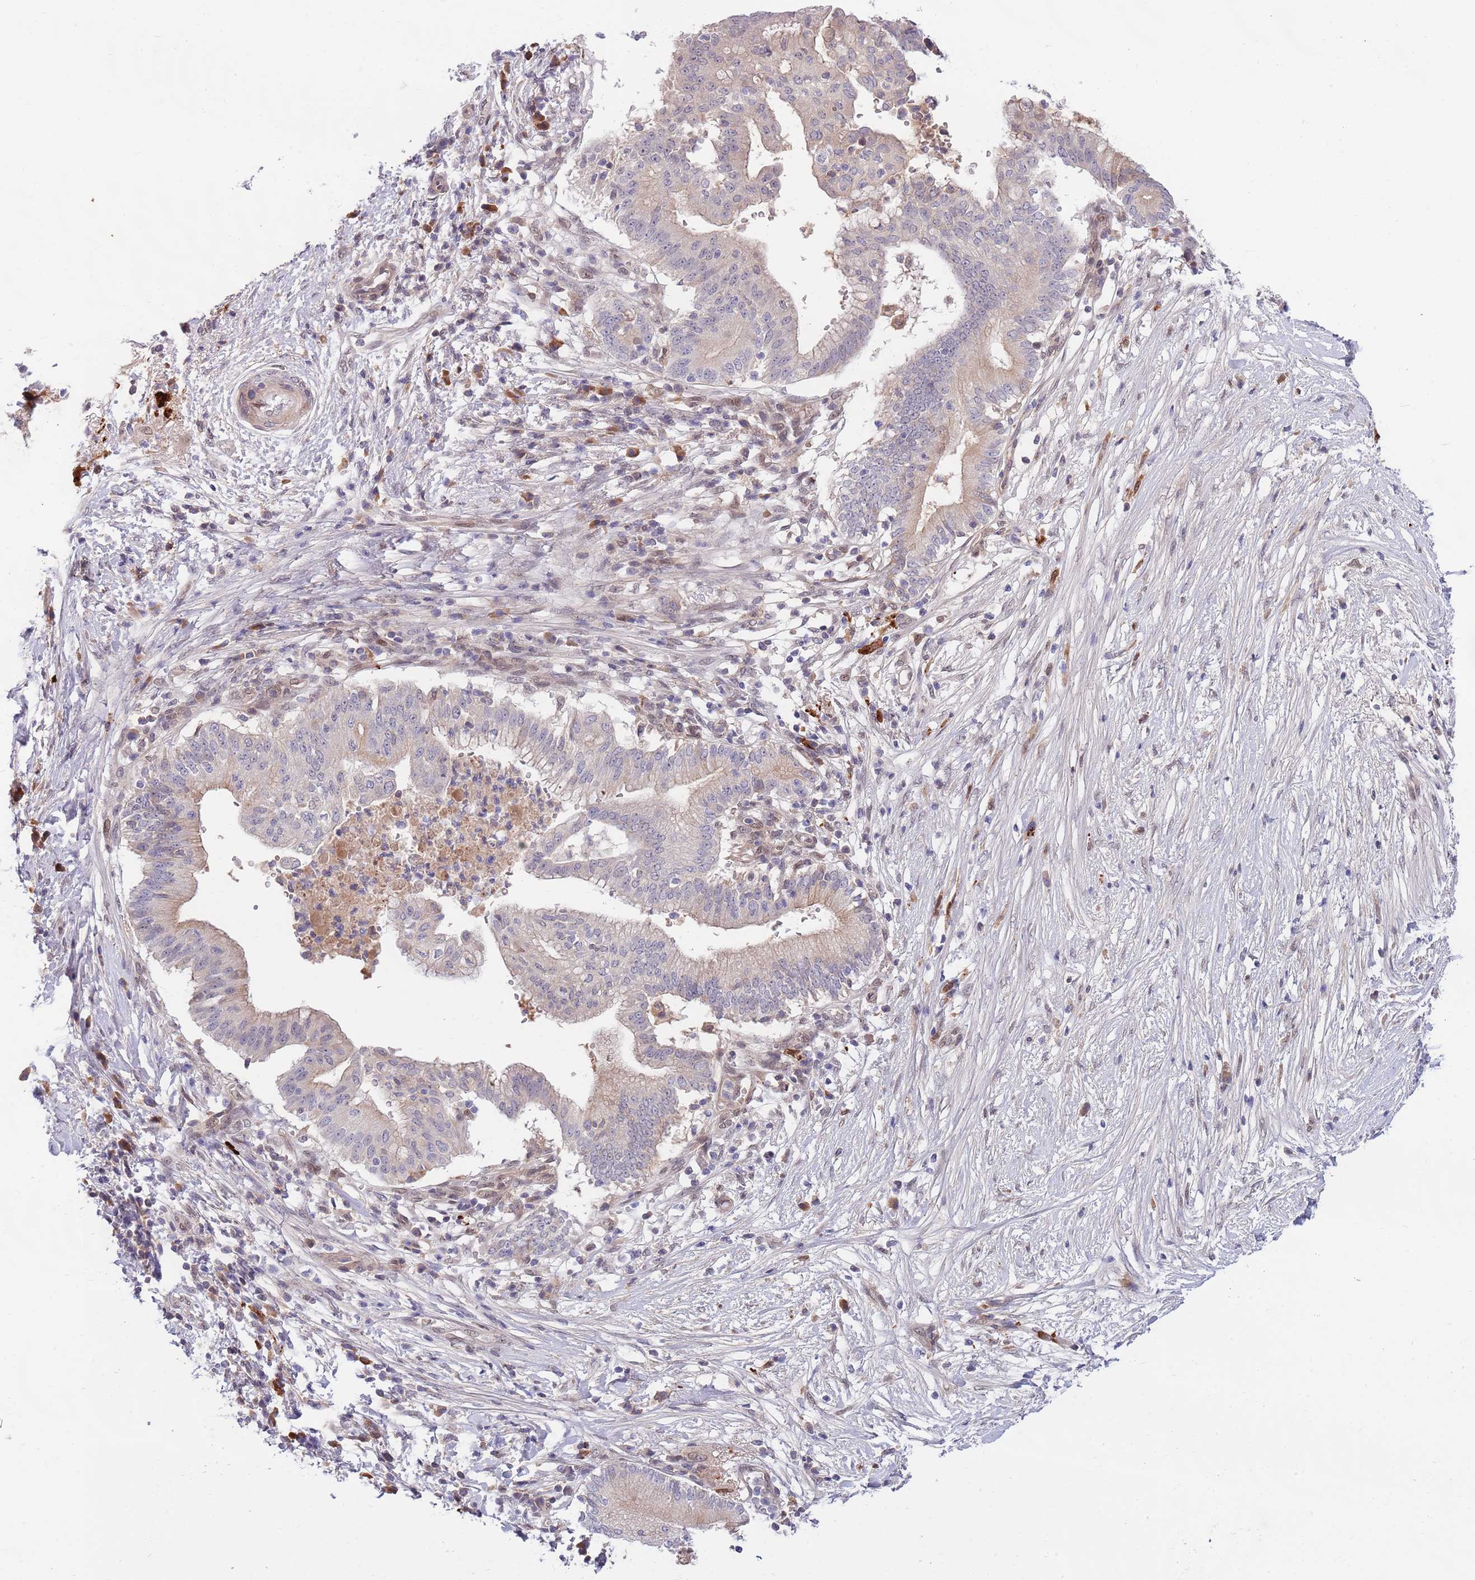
{"staining": {"intensity": "negative", "quantity": "none", "location": "none"}, "tissue": "pancreatic cancer", "cell_type": "Tumor cells", "image_type": "cancer", "snomed": [{"axis": "morphology", "description": "Adenocarcinoma, NOS"}, {"axis": "topography", "description": "Pancreas"}], "caption": "This micrograph is of pancreatic adenocarcinoma stained with immunohistochemistry to label a protein in brown with the nuclei are counter-stained blue. There is no expression in tumor cells. Nuclei are stained in blue.", "gene": "NLRP6", "patient": {"sex": "male", "age": 68}}